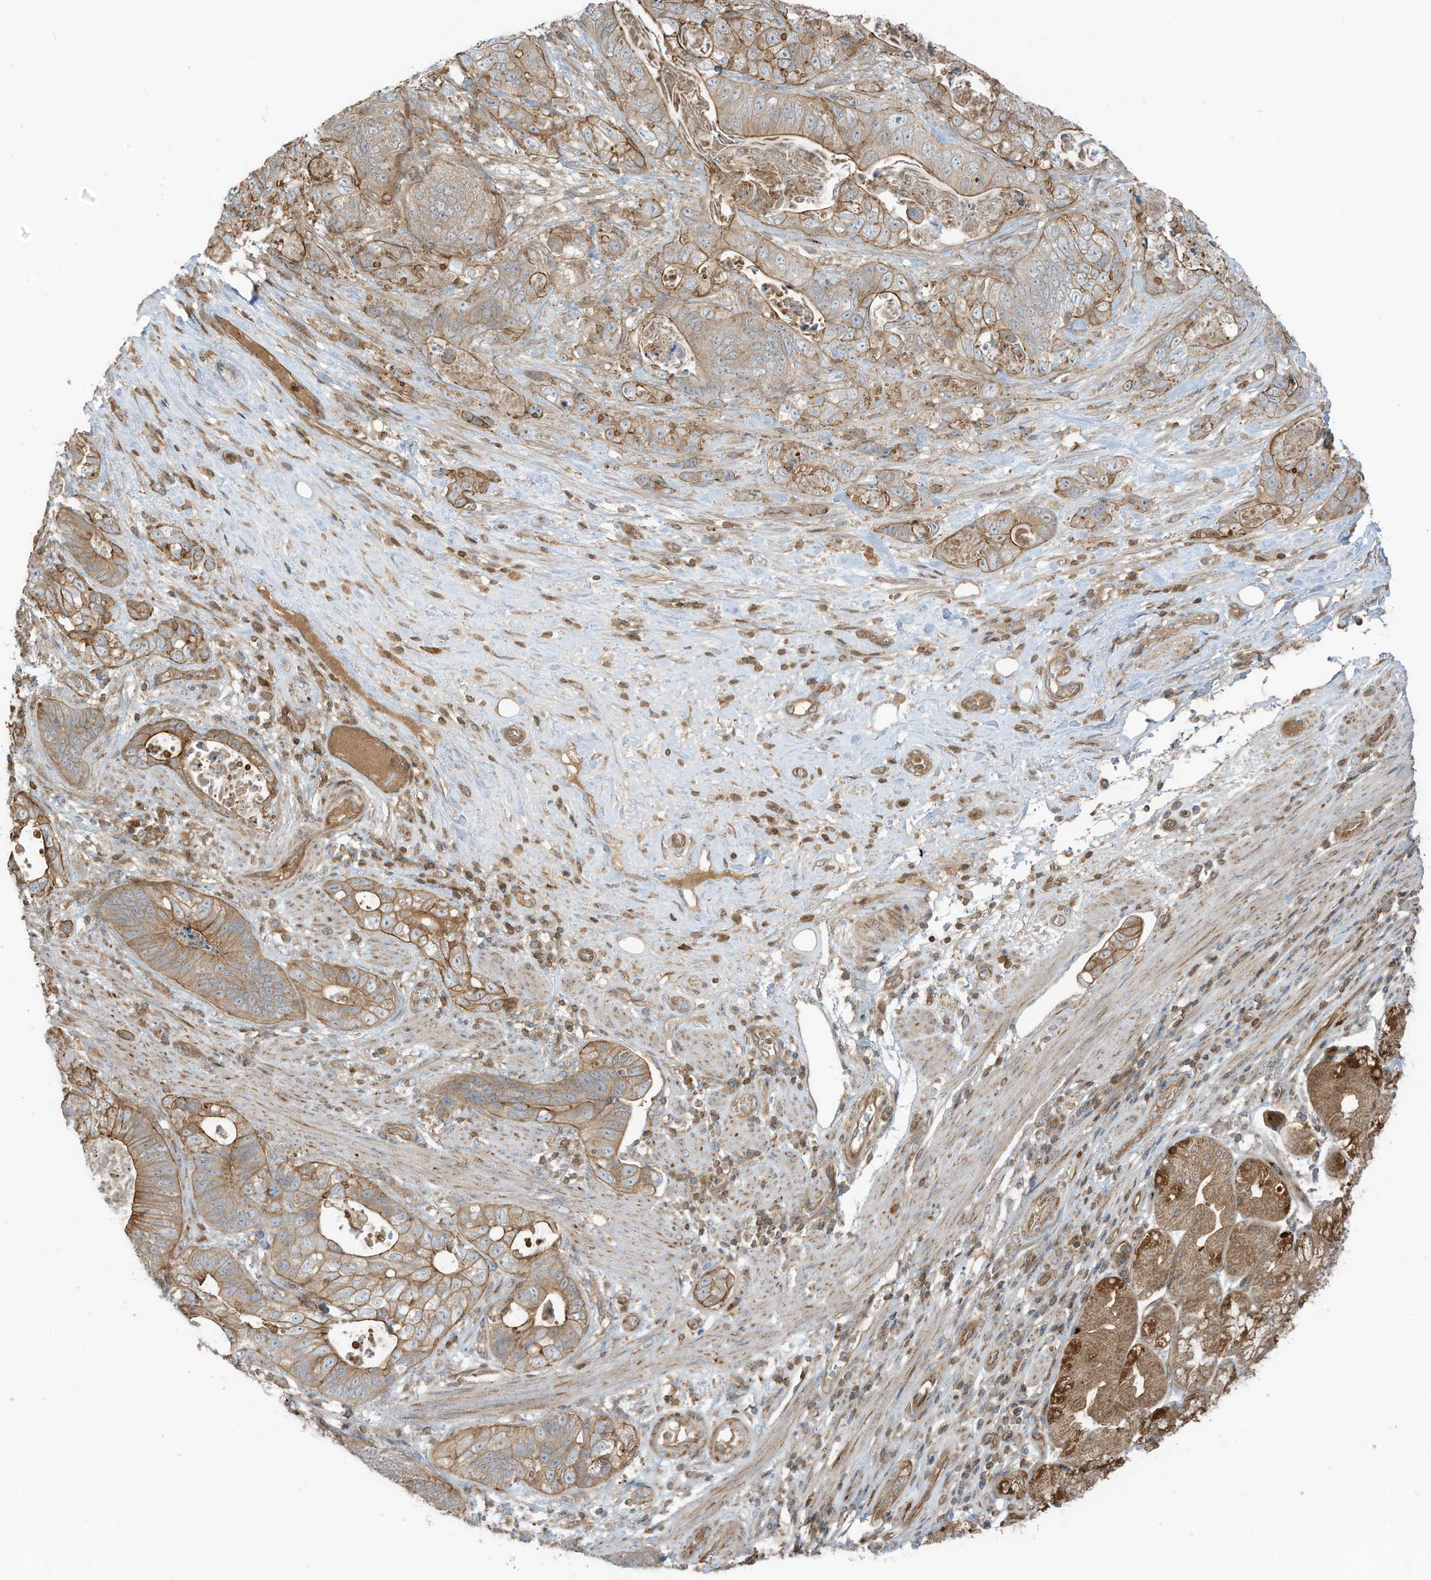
{"staining": {"intensity": "moderate", "quantity": ">75%", "location": "cytoplasmic/membranous"}, "tissue": "stomach cancer", "cell_type": "Tumor cells", "image_type": "cancer", "snomed": [{"axis": "morphology", "description": "Normal tissue, NOS"}, {"axis": "morphology", "description": "Adenocarcinoma, NOS"}, {"axis": "topography", "description": "Stomach"}], "caption": "Human stomach cancer stained with a brown dye demonstrates moderate cytoplasmic/membranous positive staining in about >75% of tumor cells.", "gene": "SLC25A12", "patient": {"sex": "female", "age": 89}}